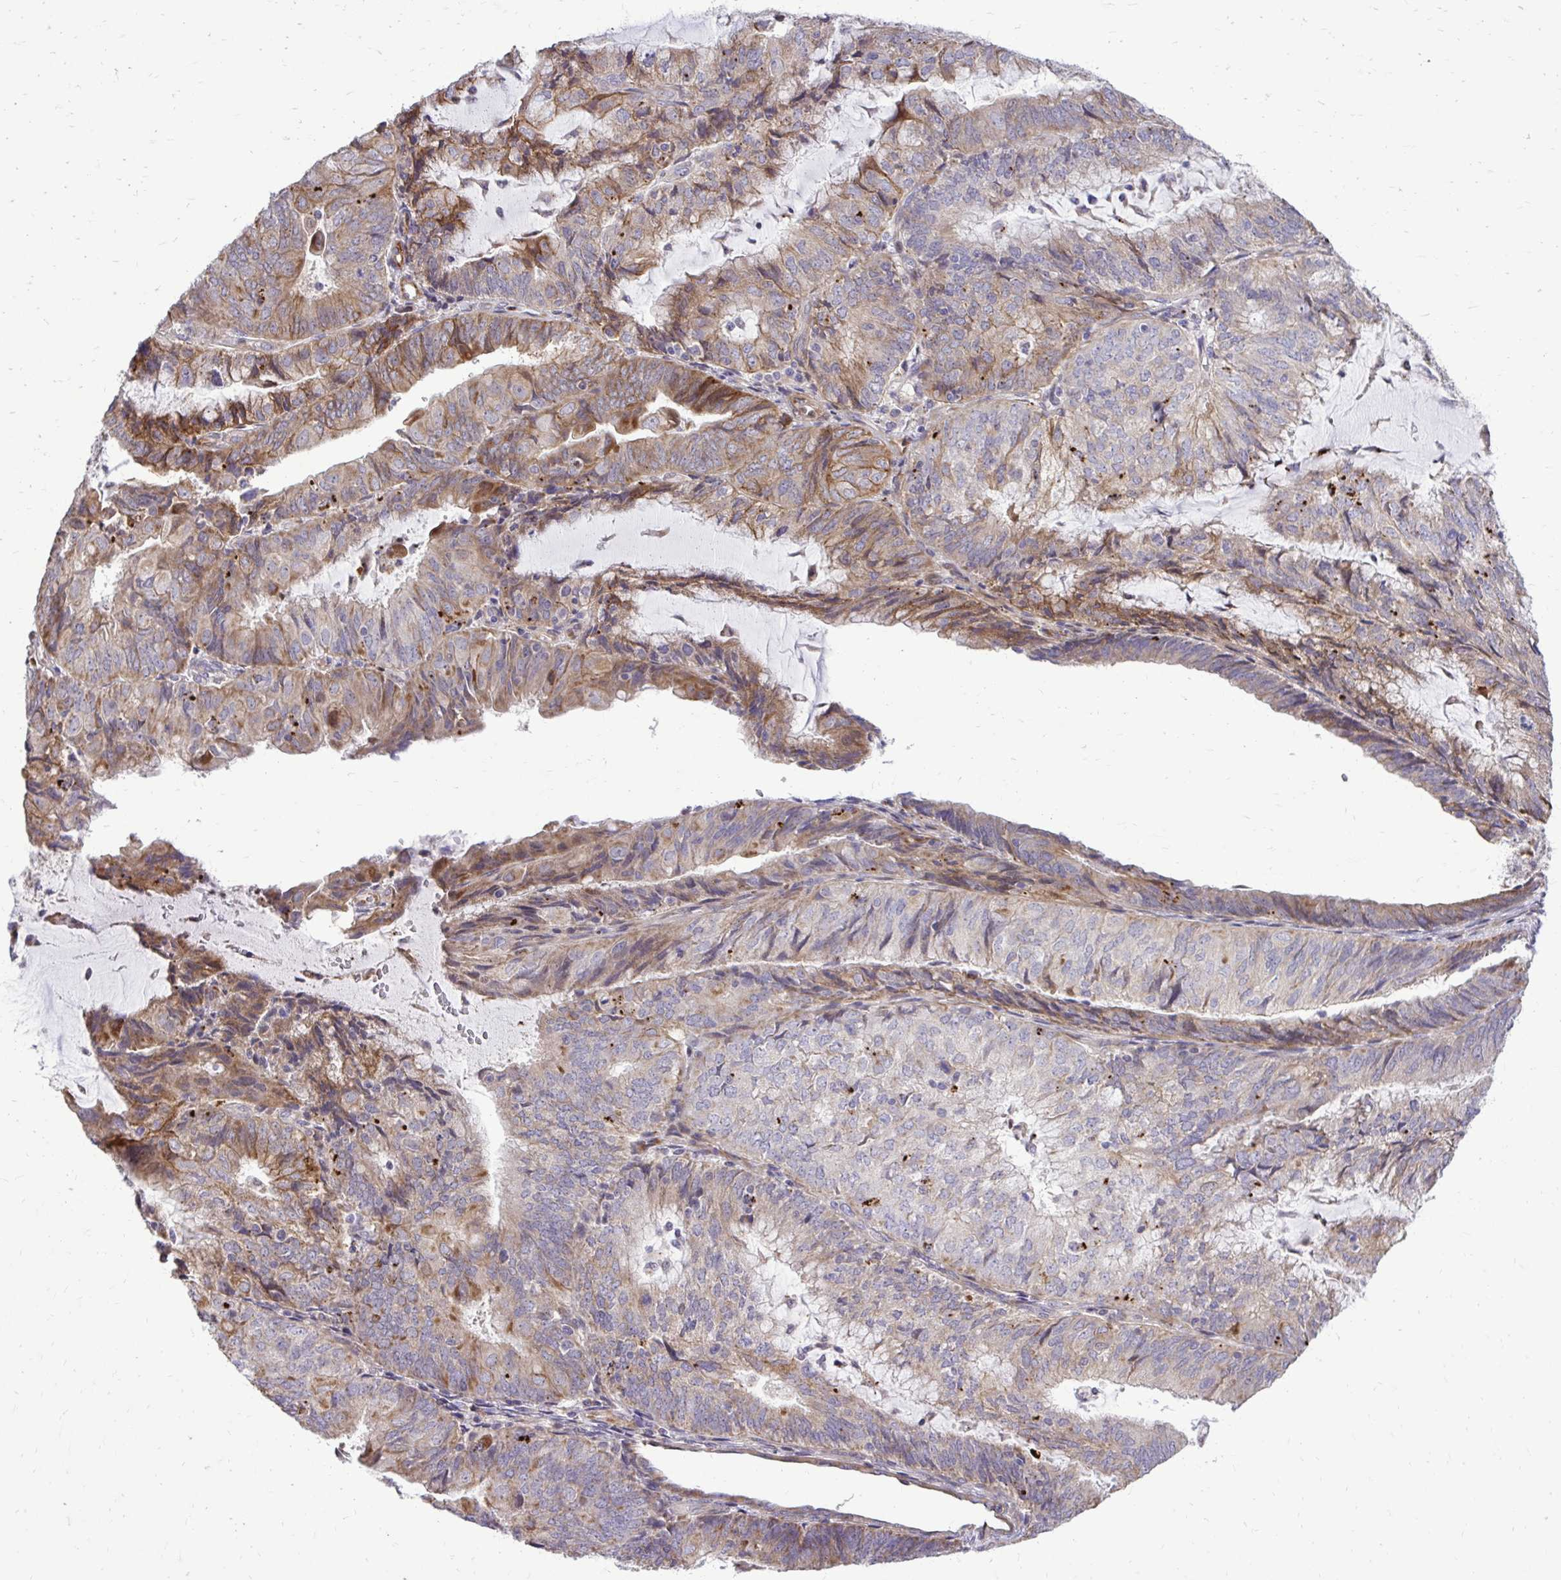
{"staining": {"intensity": "moderate", "quantity": ">75%", "location": "cytoplasmic/membranous"}, "tissue": "endometrial cancer", "cell_type": "Tumor cells", "image_type": "cancer", "snomed": [{"axis": "morphology", "description": "Adenocarcinoma, NOS"}, {"axis": "topography", "description": "Endometrium"}], "caption": "There is medium levels of moderate cytoplasmic/membranous staining in tumor cells of endometrial cancer (adenocarcinoma), as demonstrated by immunohistochemical staining (brown color).", "gene": "ABCC3", "patient": {"sex": "female", "age": 81}}